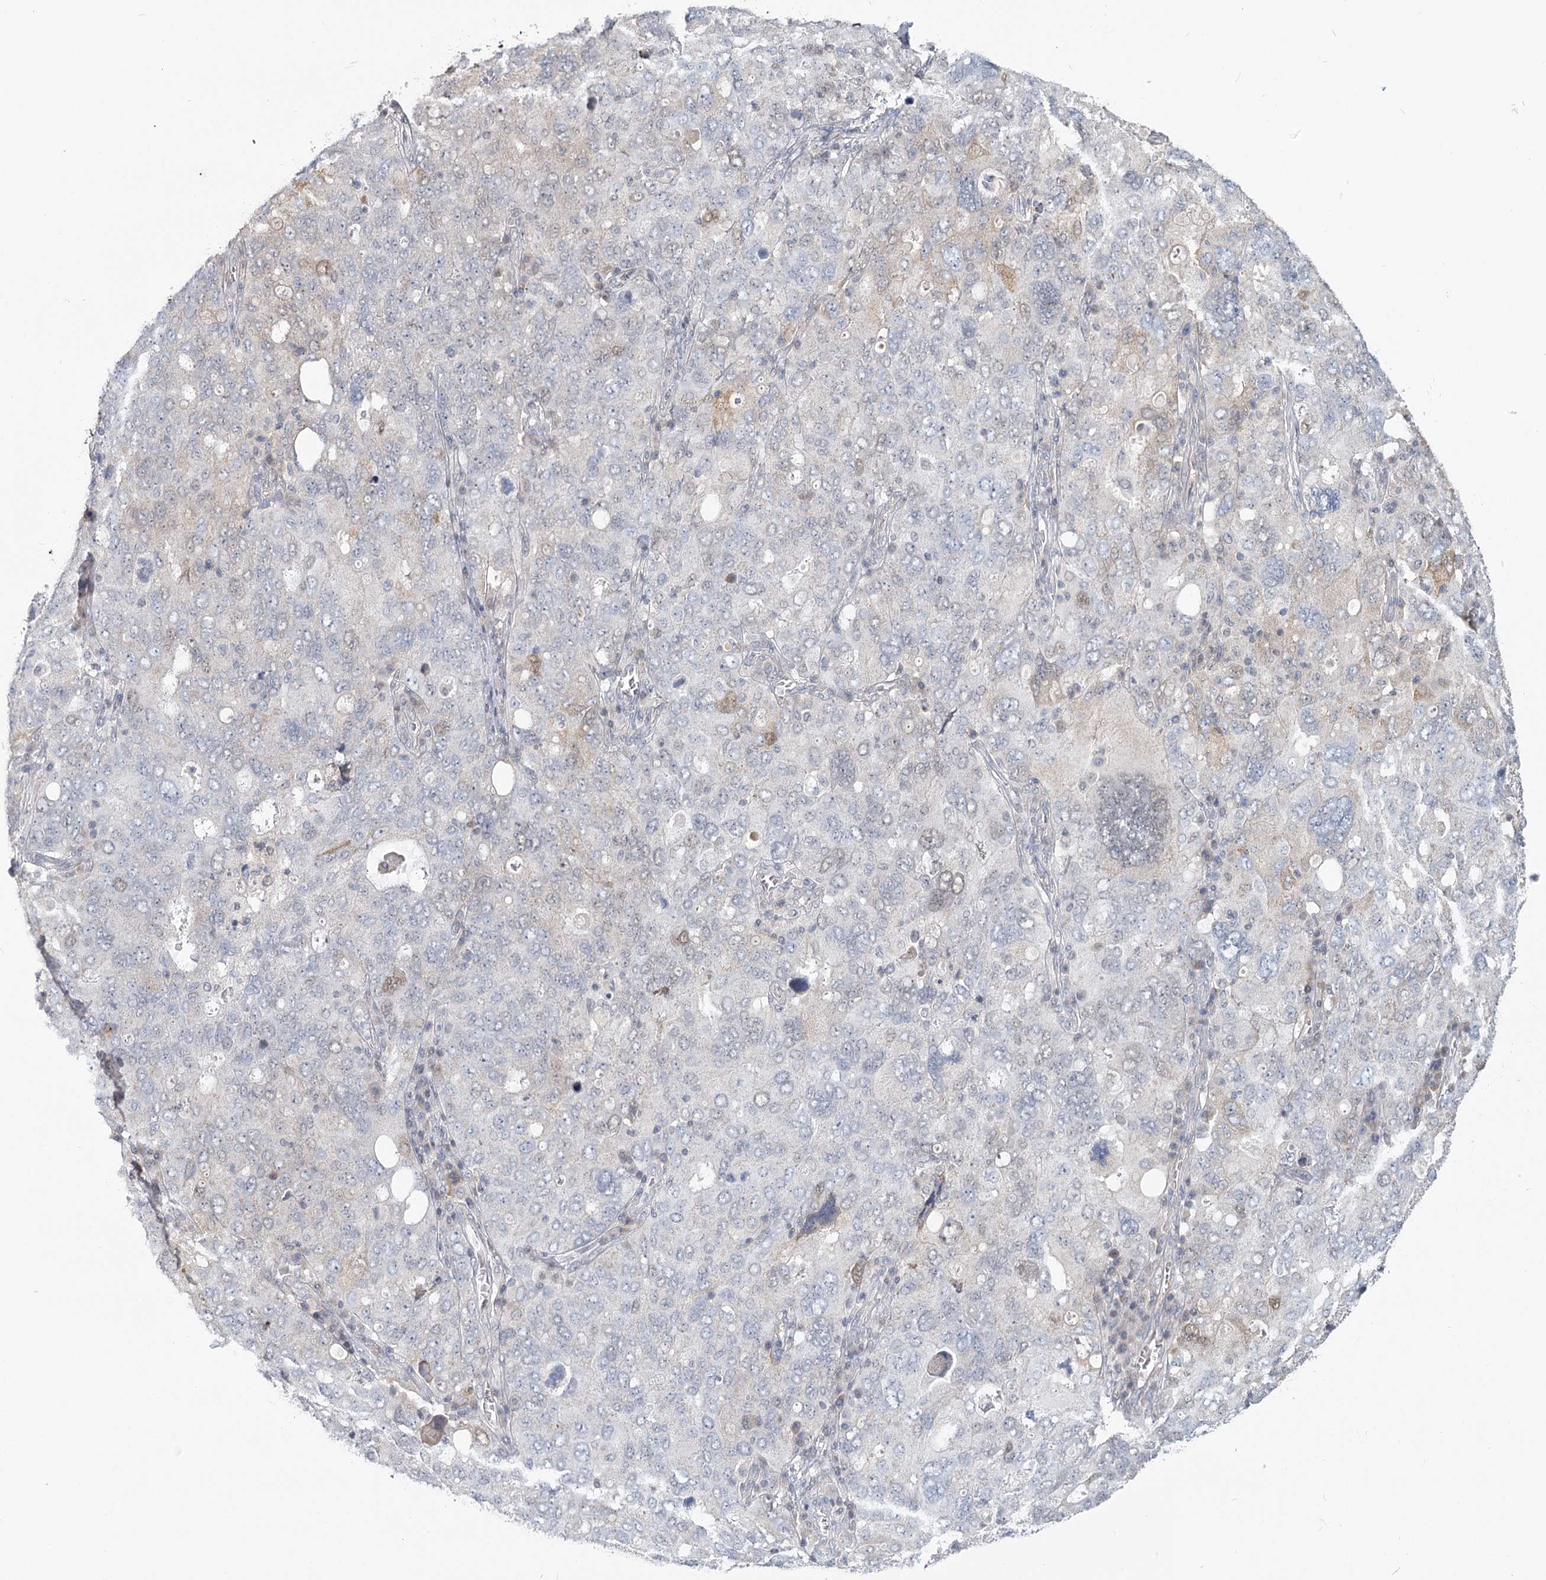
{"staining": {"intensity": "negative", "quantity": "none", "location": "none"}, "tissue": "ovarian cancer", "cell_type": "Tumor cells", "image_type": "cancer", "snomed": [{"axis": "morphology", "description": "Carcinoma, endometroid"}, {"axis": "topography", "description": "Ovary"}], "caption": "Immunohistochemistry micrograph of human ovarian endometroid carcinoma stained for a protein (brown), which demonstrates no positivity in tumor cells.", "gene": "USP11", "patient": {"sex": "female", "age": 62}}